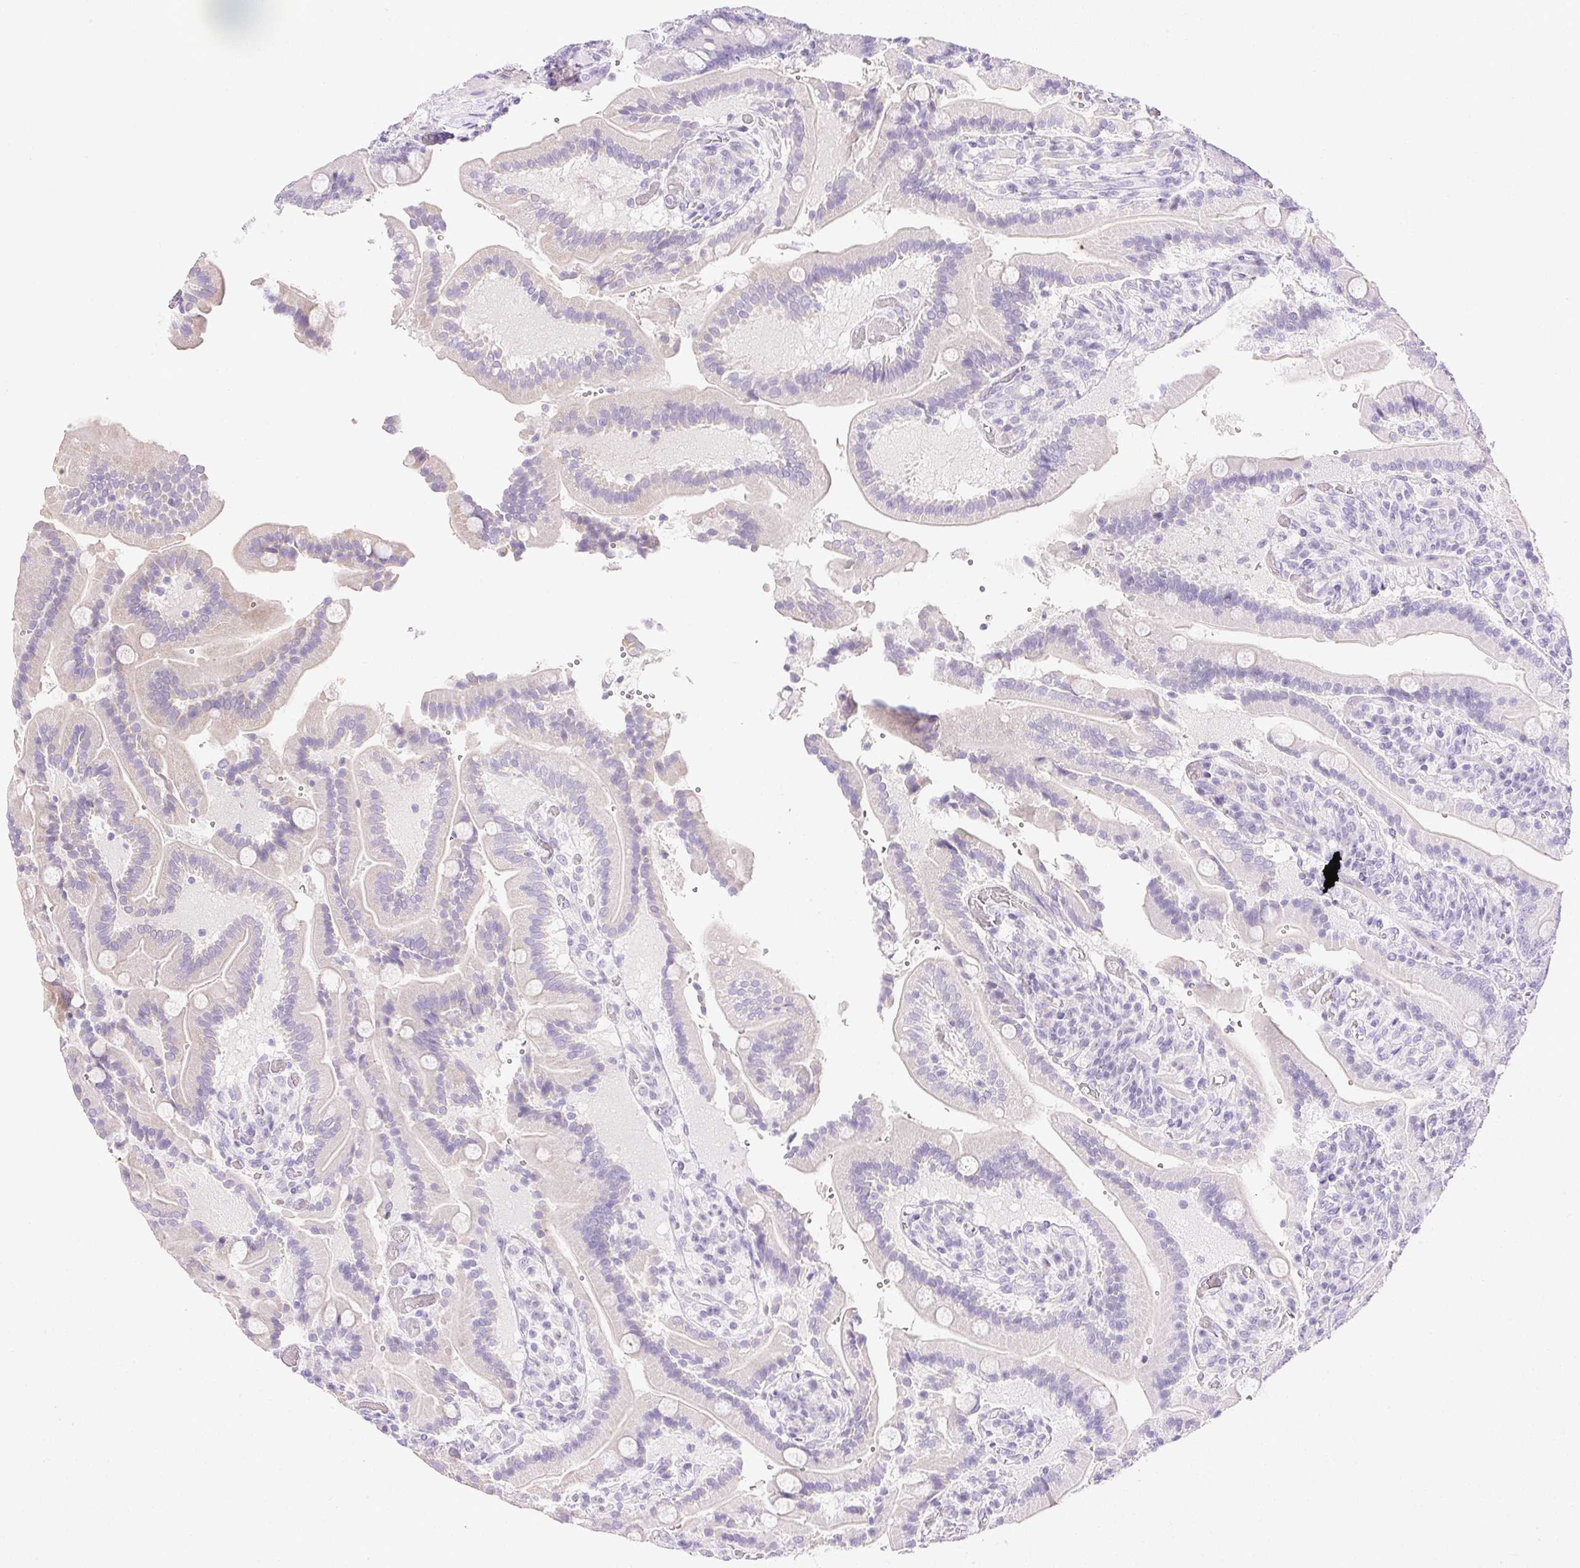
{"staining": {"intensity": "negative", "quantity": "none", "location": "none"}, "tissue": "duodenum", "cell_type": "Glandular cells", "image_type": "normal", "snomed": [{"axis": "morphology", "description": "Normal tissue, NOS"}, {"axis": "topography", "description": "Duodenum"}], "caption": "Immunohistochemical staining of normal duodenum reveals no significant positivity in glandular cells. (Brightfield microscopy of DAB immunohistochemistry at high magnification).", "gene": "CTRL", "patient": {"sex": "female", "age": 62}}